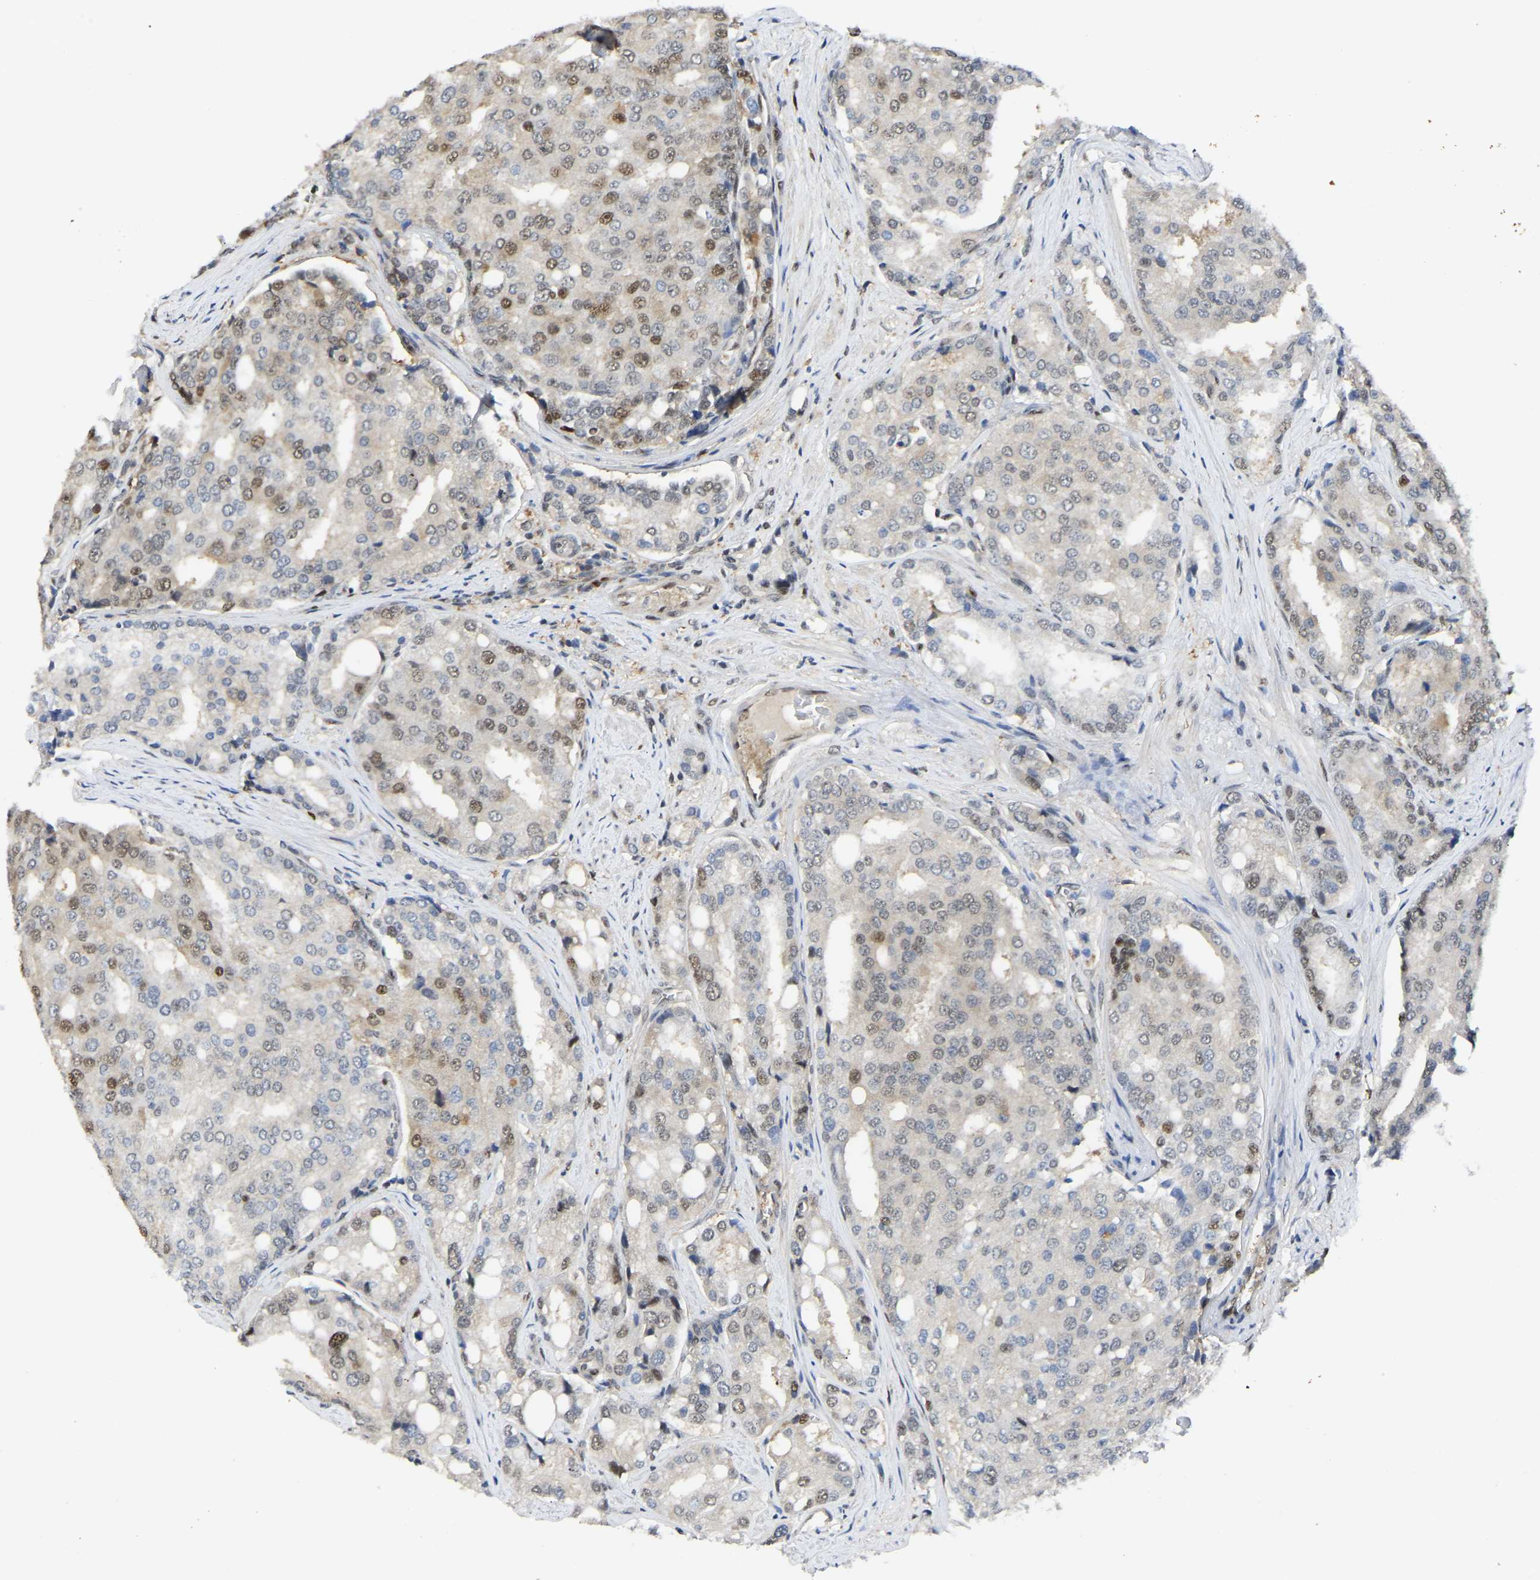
{"staining": {"intensity": "moderate", "quantity": "<25%", "location": "nuclear"}, "tissue": "prostate cancer", "cell_type": "Tumor cells", "image_type": "cancer", "snomed": [{"axis": "morphology", "description": "Adenocarcinoma, High grade"}, {"axis": "topography", "description": "Prostate"}], "caption": "The photomicrograph shows staining of prostate cancer, revealing moderate nuclear protein positivity (brown color) within tumor cells.", "gene": "KLRG2", "patient": {"sex": "male", "age": 50}}